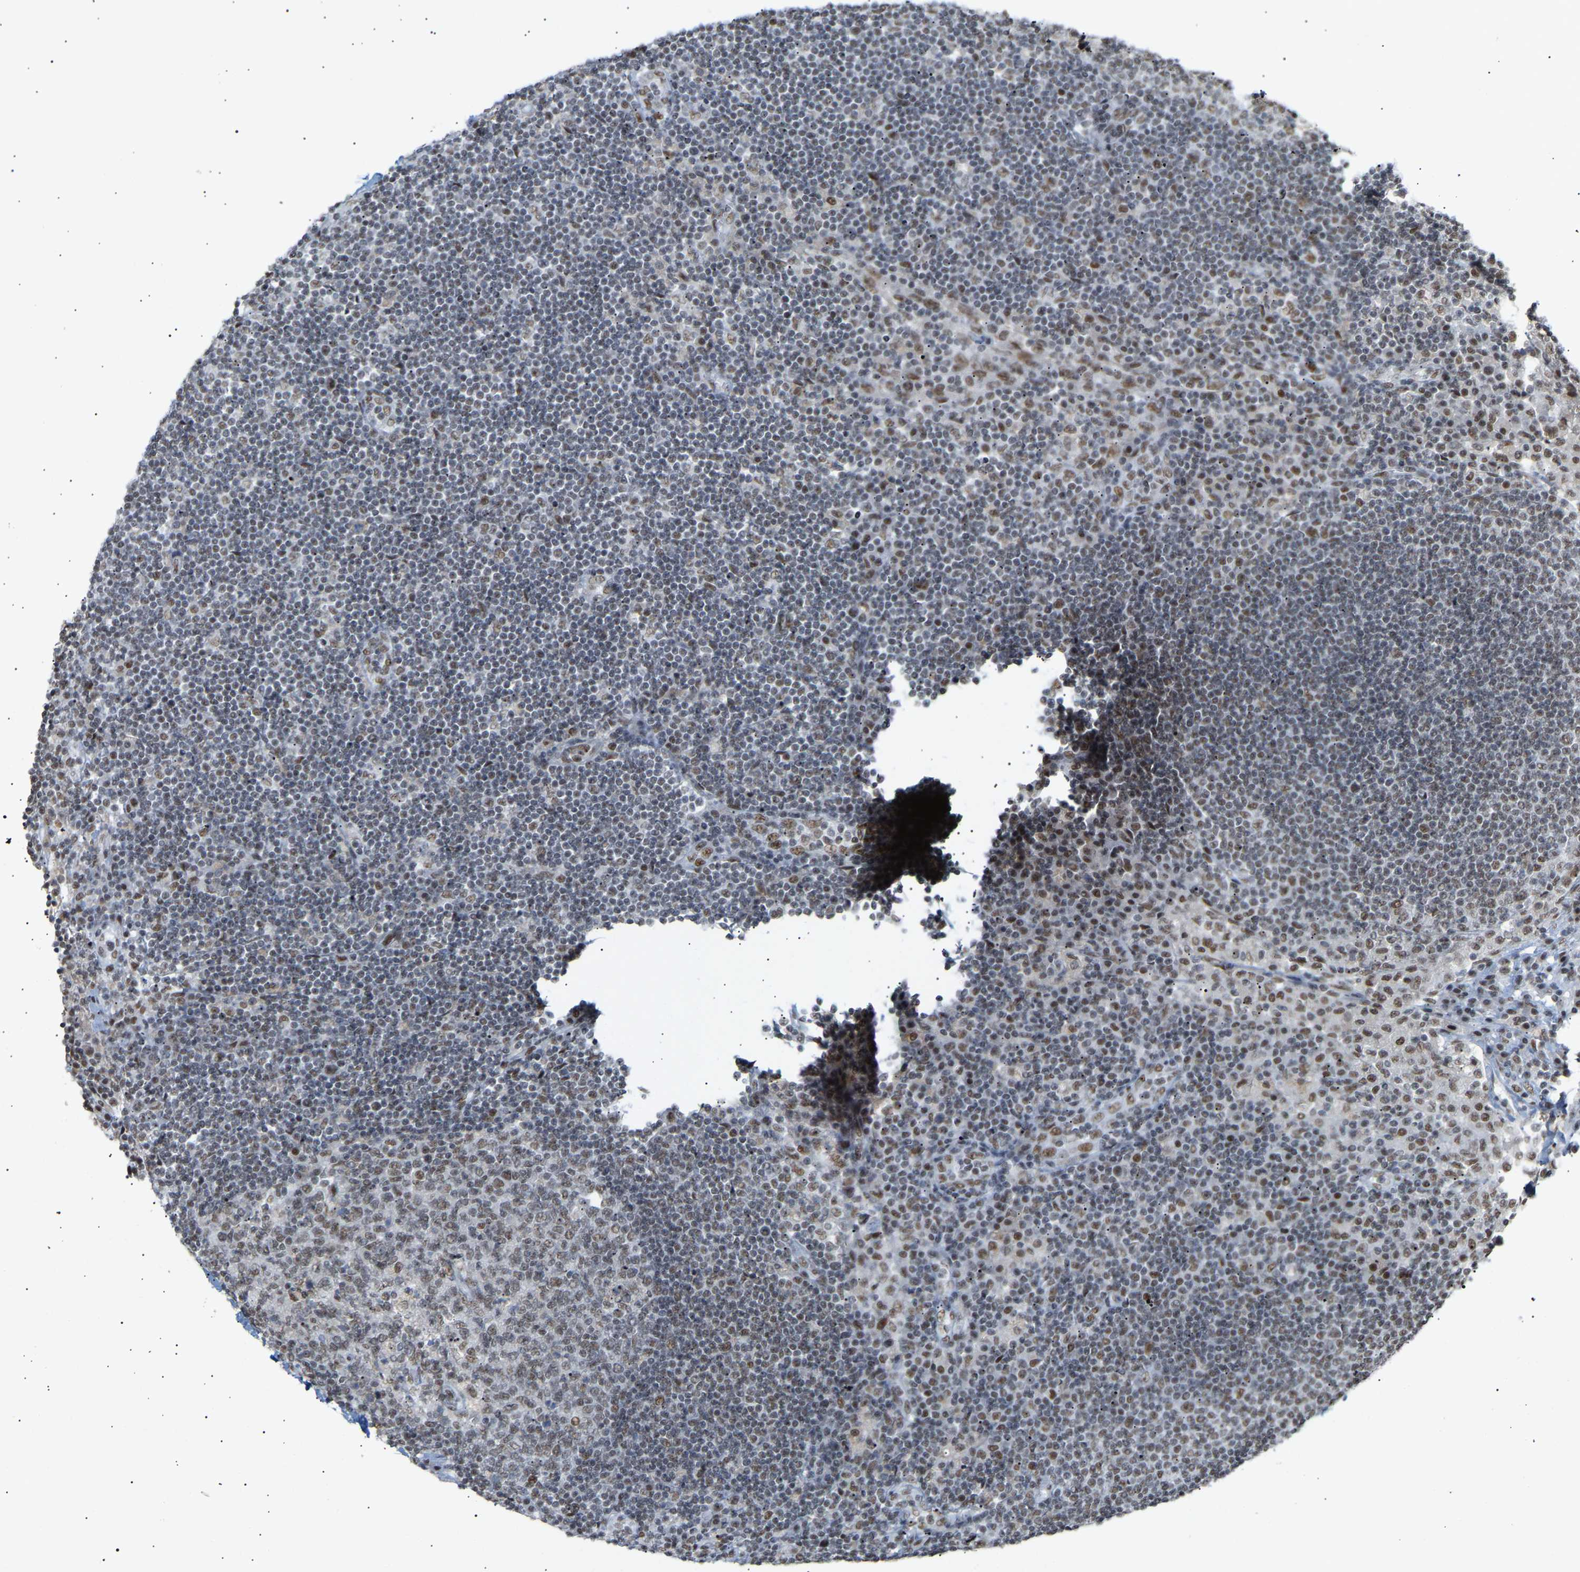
{"staining": {"intensity": "weak", "quantity": "25%-75%", "location": "nuclear"}, "tissue": "lymph node", "cell_type": "Germinal center cells", "image_type": "normal", "snomed": [{"axis": "morphology", "description": "Normal tissue, NOS"}, {"axis": "topography", "description": "Lymph node"}], "caption": "DAB immunohistochemical staining of normal human lymph node shows weak nuclear protein positivity in approximately 25%-75% of germinal center cells. (DAB IHC with brightfield microscopy, high magnification).", "gene": "NELFB", "patient": {"sex": "female", "age": 53}}